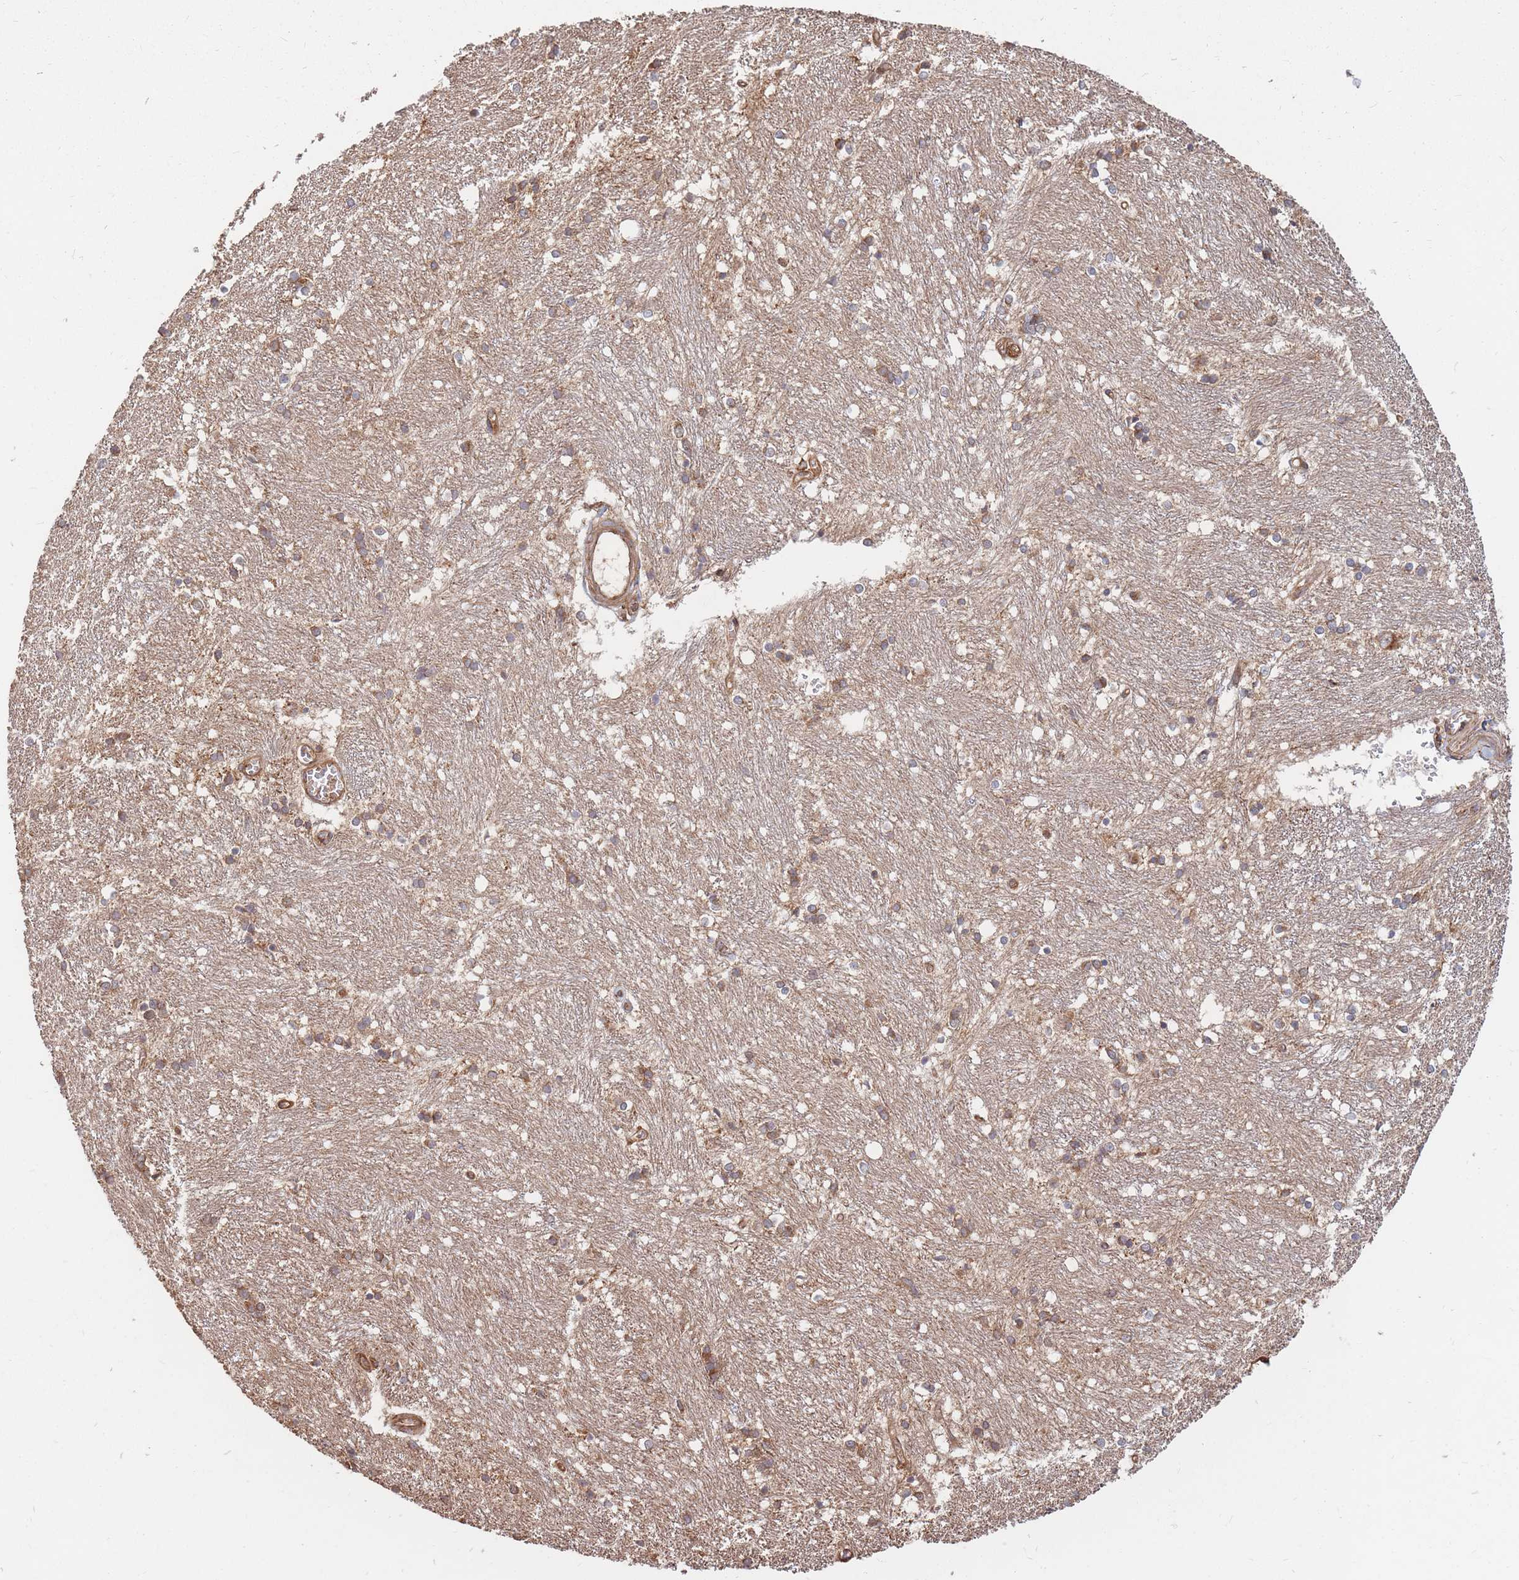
{"staining": {"intensity": "moderate", "quantity": ">75%", "location": "cytoplasmic/membranous"}, "tissue": "caudate", "cell_type": "Glial cells", "image_type": "normal", "snomed": [{"axis": "morphology", "description": "Normal tissue, NOS"}, {"axis": "topography", "description": "Lateral ventricle wall"}], "caption": "Moderate cytoplasmic/membranous protein expression is seen in approximately >75% of glial cells in caudate.", "gene": "RASSF2", "patient": {"sex": "male", "age": 37}}